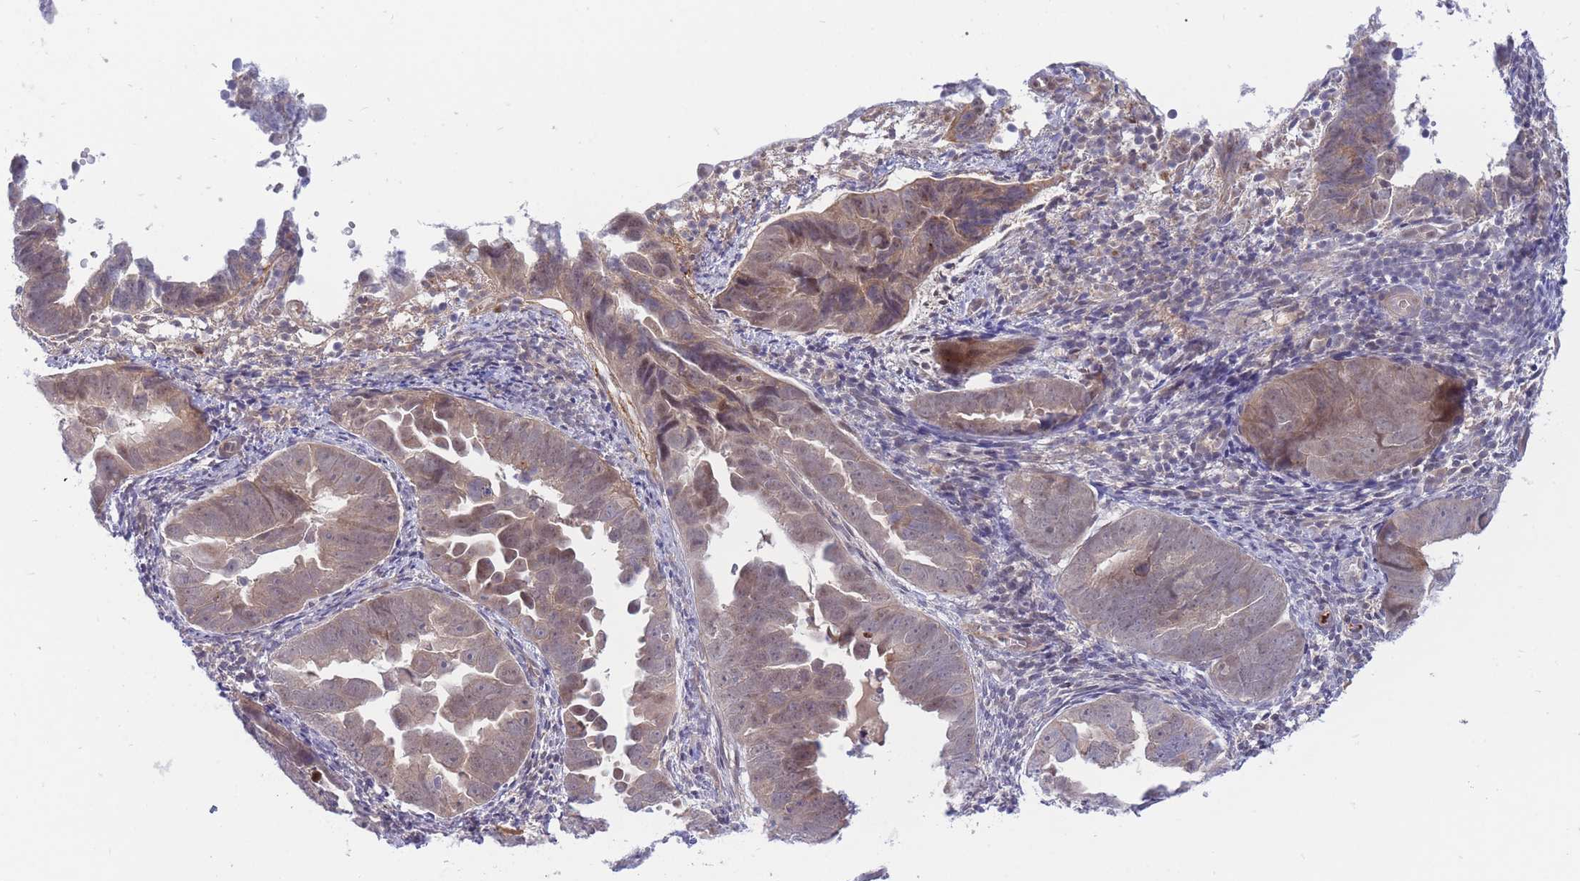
{"staining": {"intensity": "weak", "quantity": ">75%", "location": "cytoplasmic/membranous"}, "tissue": "endometrial cancer", "cell_type": "Tumor cells", "image_type": "cancer", "snomed": [{"axis": "morphology", "description": "Adenocarcinoma, NOS"}, {"axis": "topography", "description": "Endometrium"}], "caption": "Immunohistochemical staining of human endometrial adenocarcinoma reveals low levels of weak cytoplasmic/membranous protein staining in about >75% of tumor cells. The staining is performed using DAB brown chromogen to label protein expression. The nuclei are counter-stained blue using hematoxylin.", "gene": "APOL4", "patient": {"sex": "female", "age": 75}}